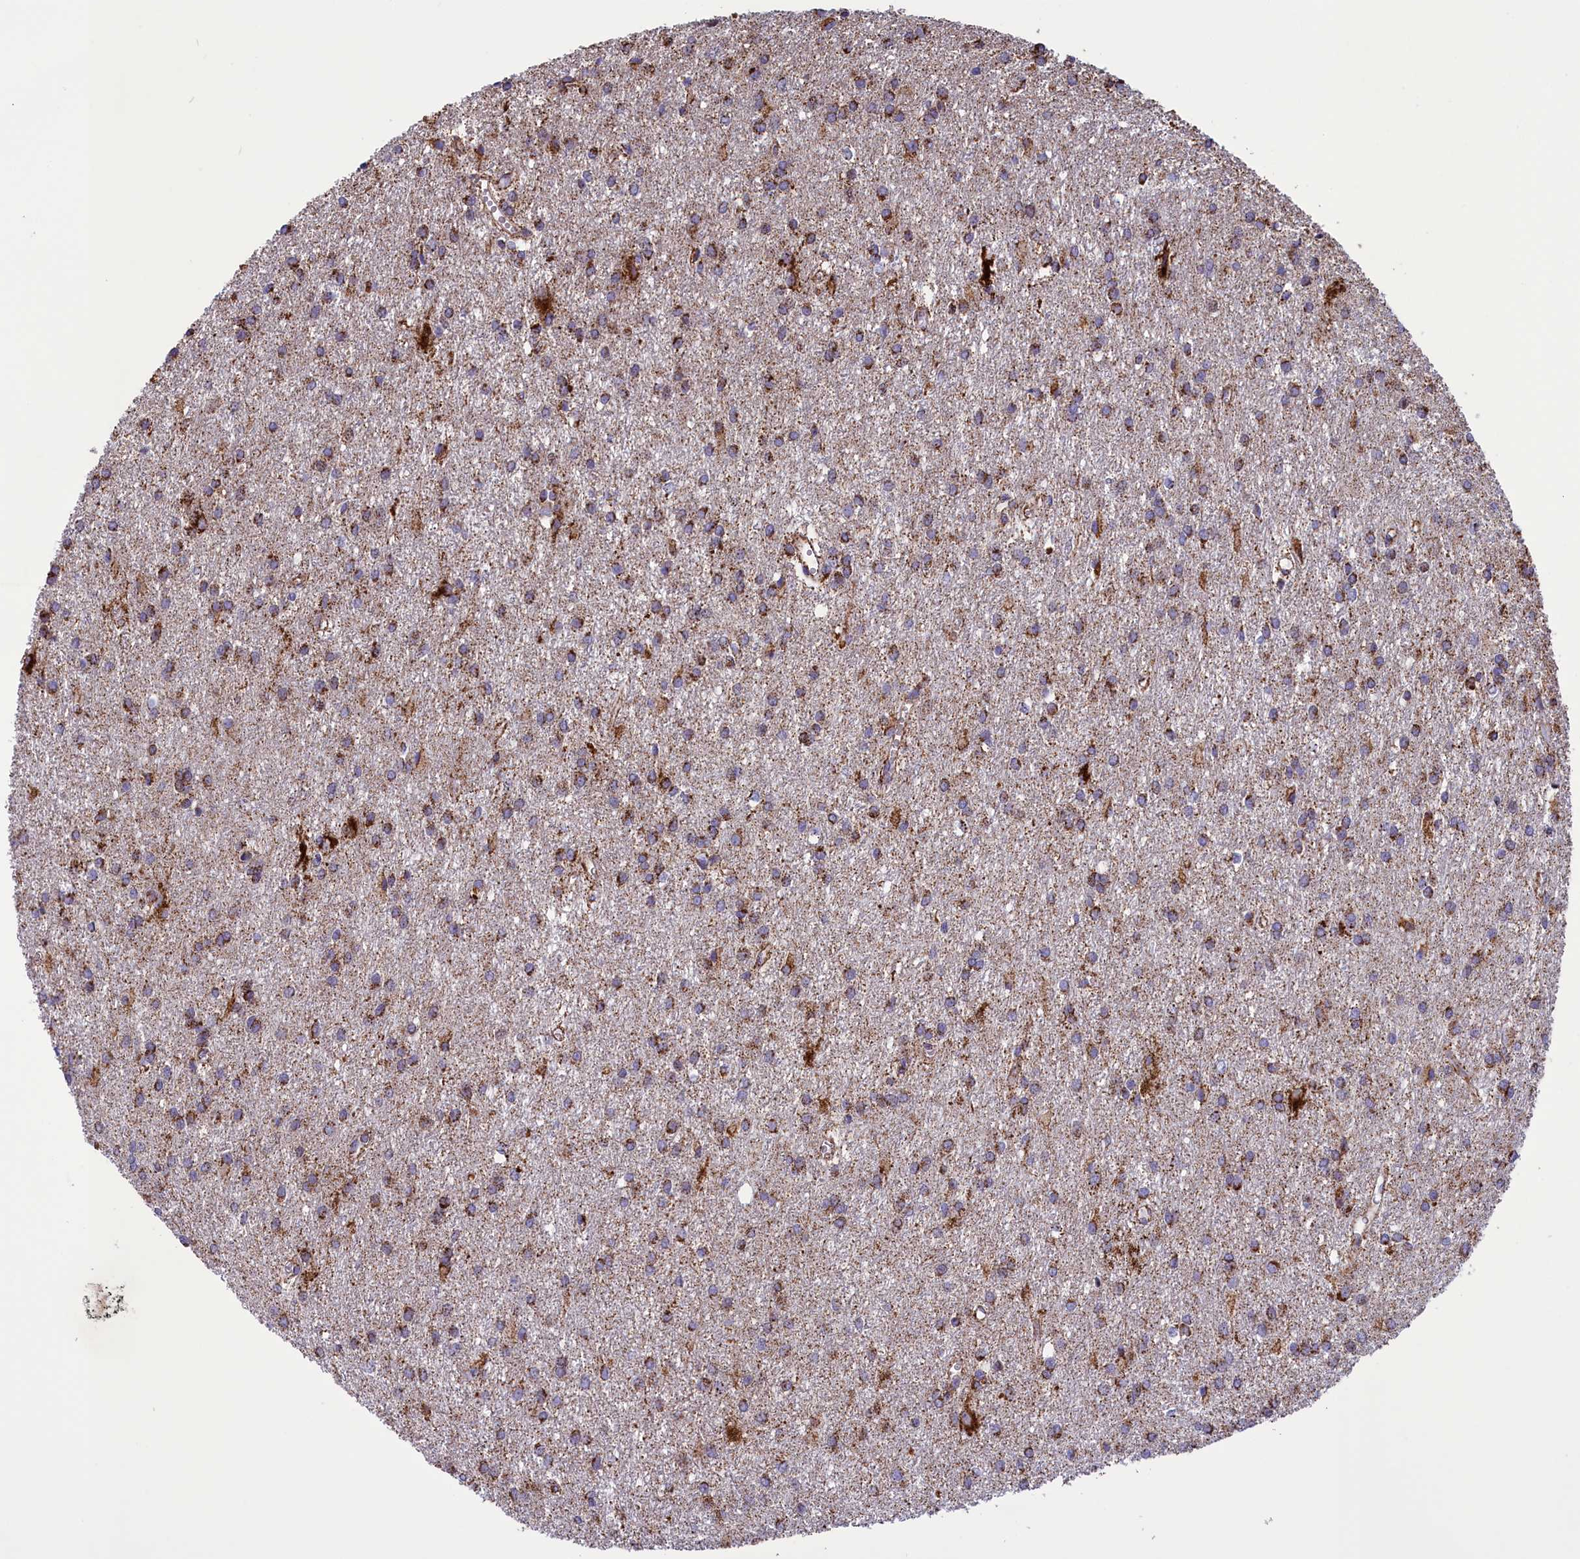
{"staining": {"intensity": "moderate", "quantity": ">75%", "location": "cytoplasmic/membranous"}, "tissue": "glioma", "cell_type": "Tumor cells", "image_type": "cancer", "snomed": [{"axis": "morphology", "description": "Glioma, malignant, High grade"}, {"axis": "topography", "description": "Brain"}], "caption": "IHC staining of malignant glioma (high-grade), which displays medium levels of moderate cytoplasmic/membranous positivity in about >75% of tumor cells indicating moderate cytoplasmic/membranous protein expression. The staining was performed using DAB (brown) for protein detection and nuclei were counterstained in hematoxylin (blue).", "gene": "ISOC2", "patient": {"sex": "female", "age": 50}}